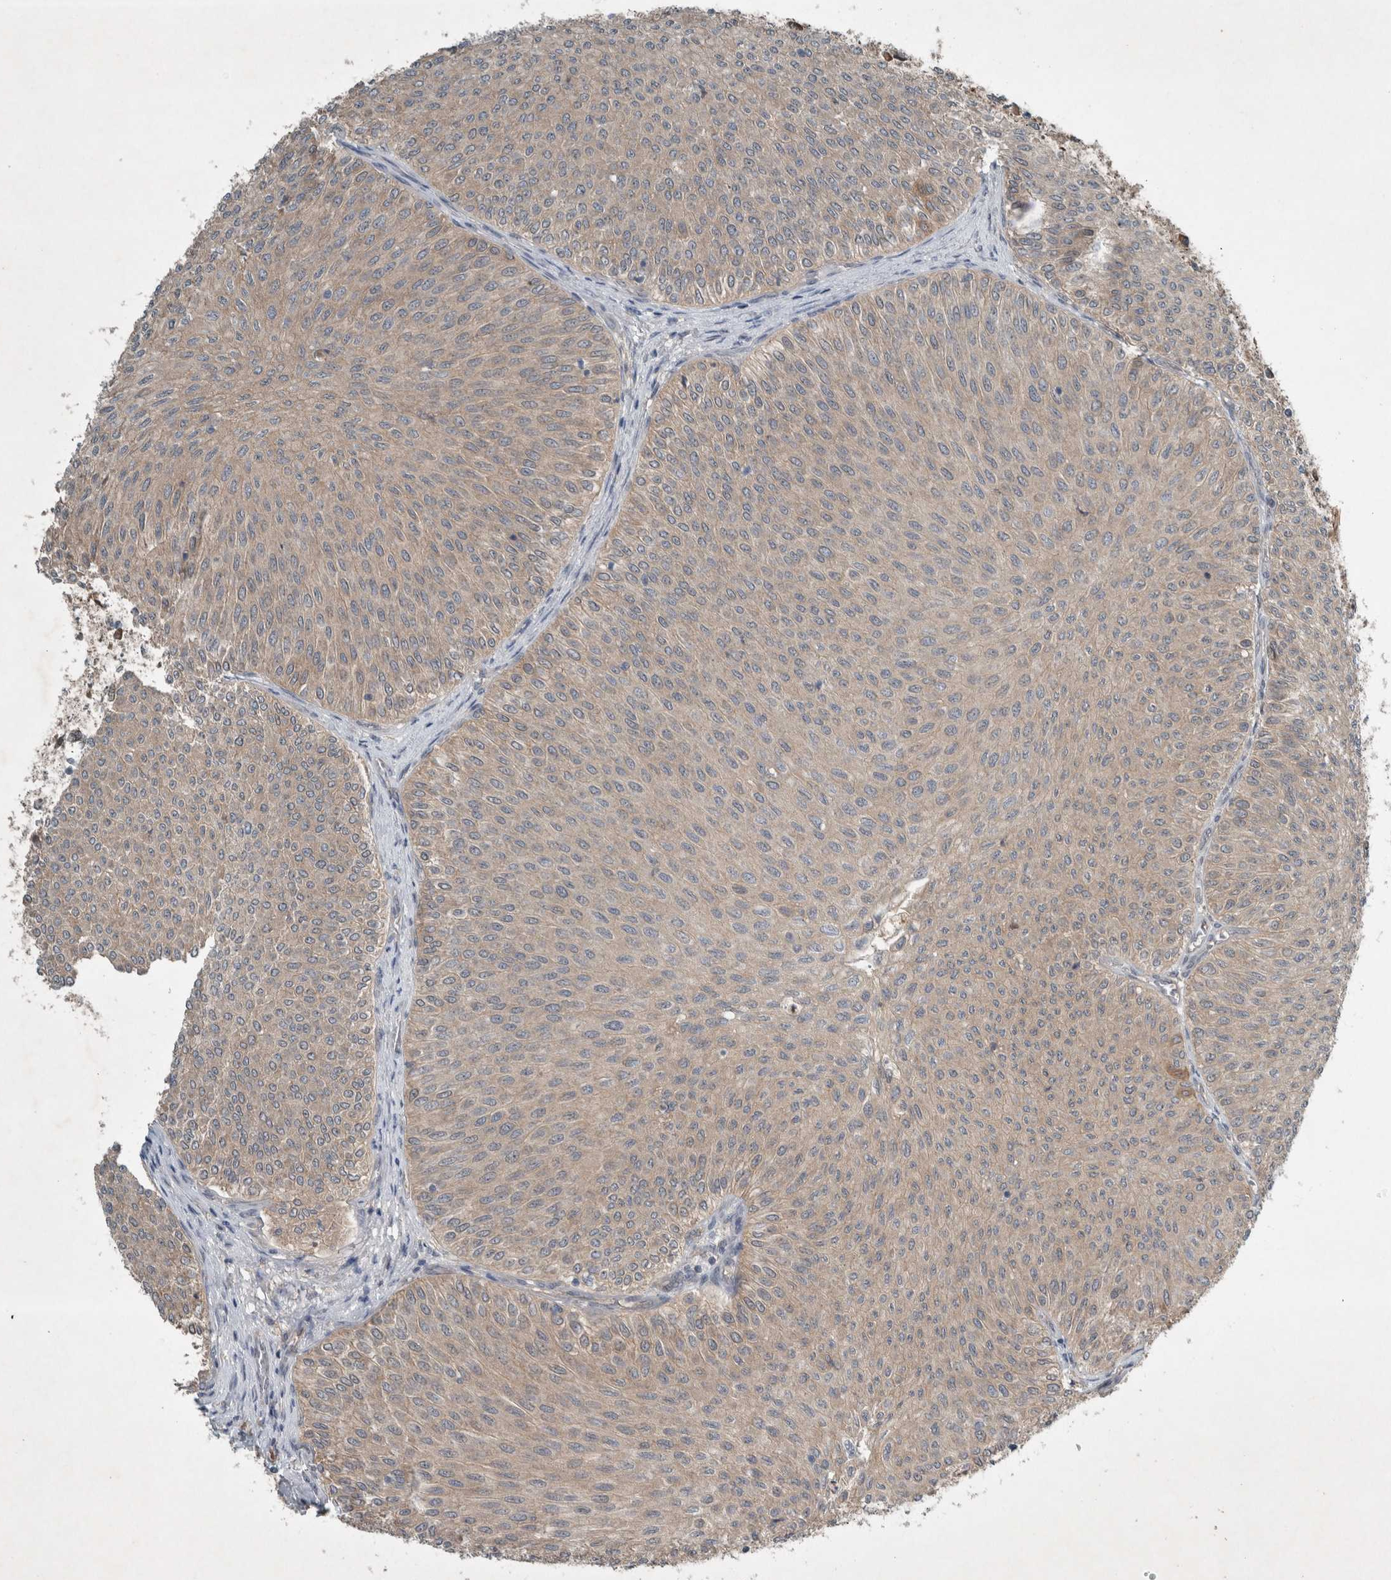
{"staining": {"intensity": "negative", "quantity": "none", "location": "none"}, "tissue": "urothelial cancer", "cell_type": "Tumor cells", "image_type": "cancer", "snomed": [{"axis": "morphology", "description": "Urothelial carcinoma, Low grade"}, {"axis": "topography", "description": "Urinary bladder"}], "caption": "Human urothelial carcinoma (low-grade) stained for a protein using immunohistochemistry (IHC) demonstrates no positivity in tumor cells.", "gene": "RALGDS", "patient": {"sex": "male", "age": 78}}